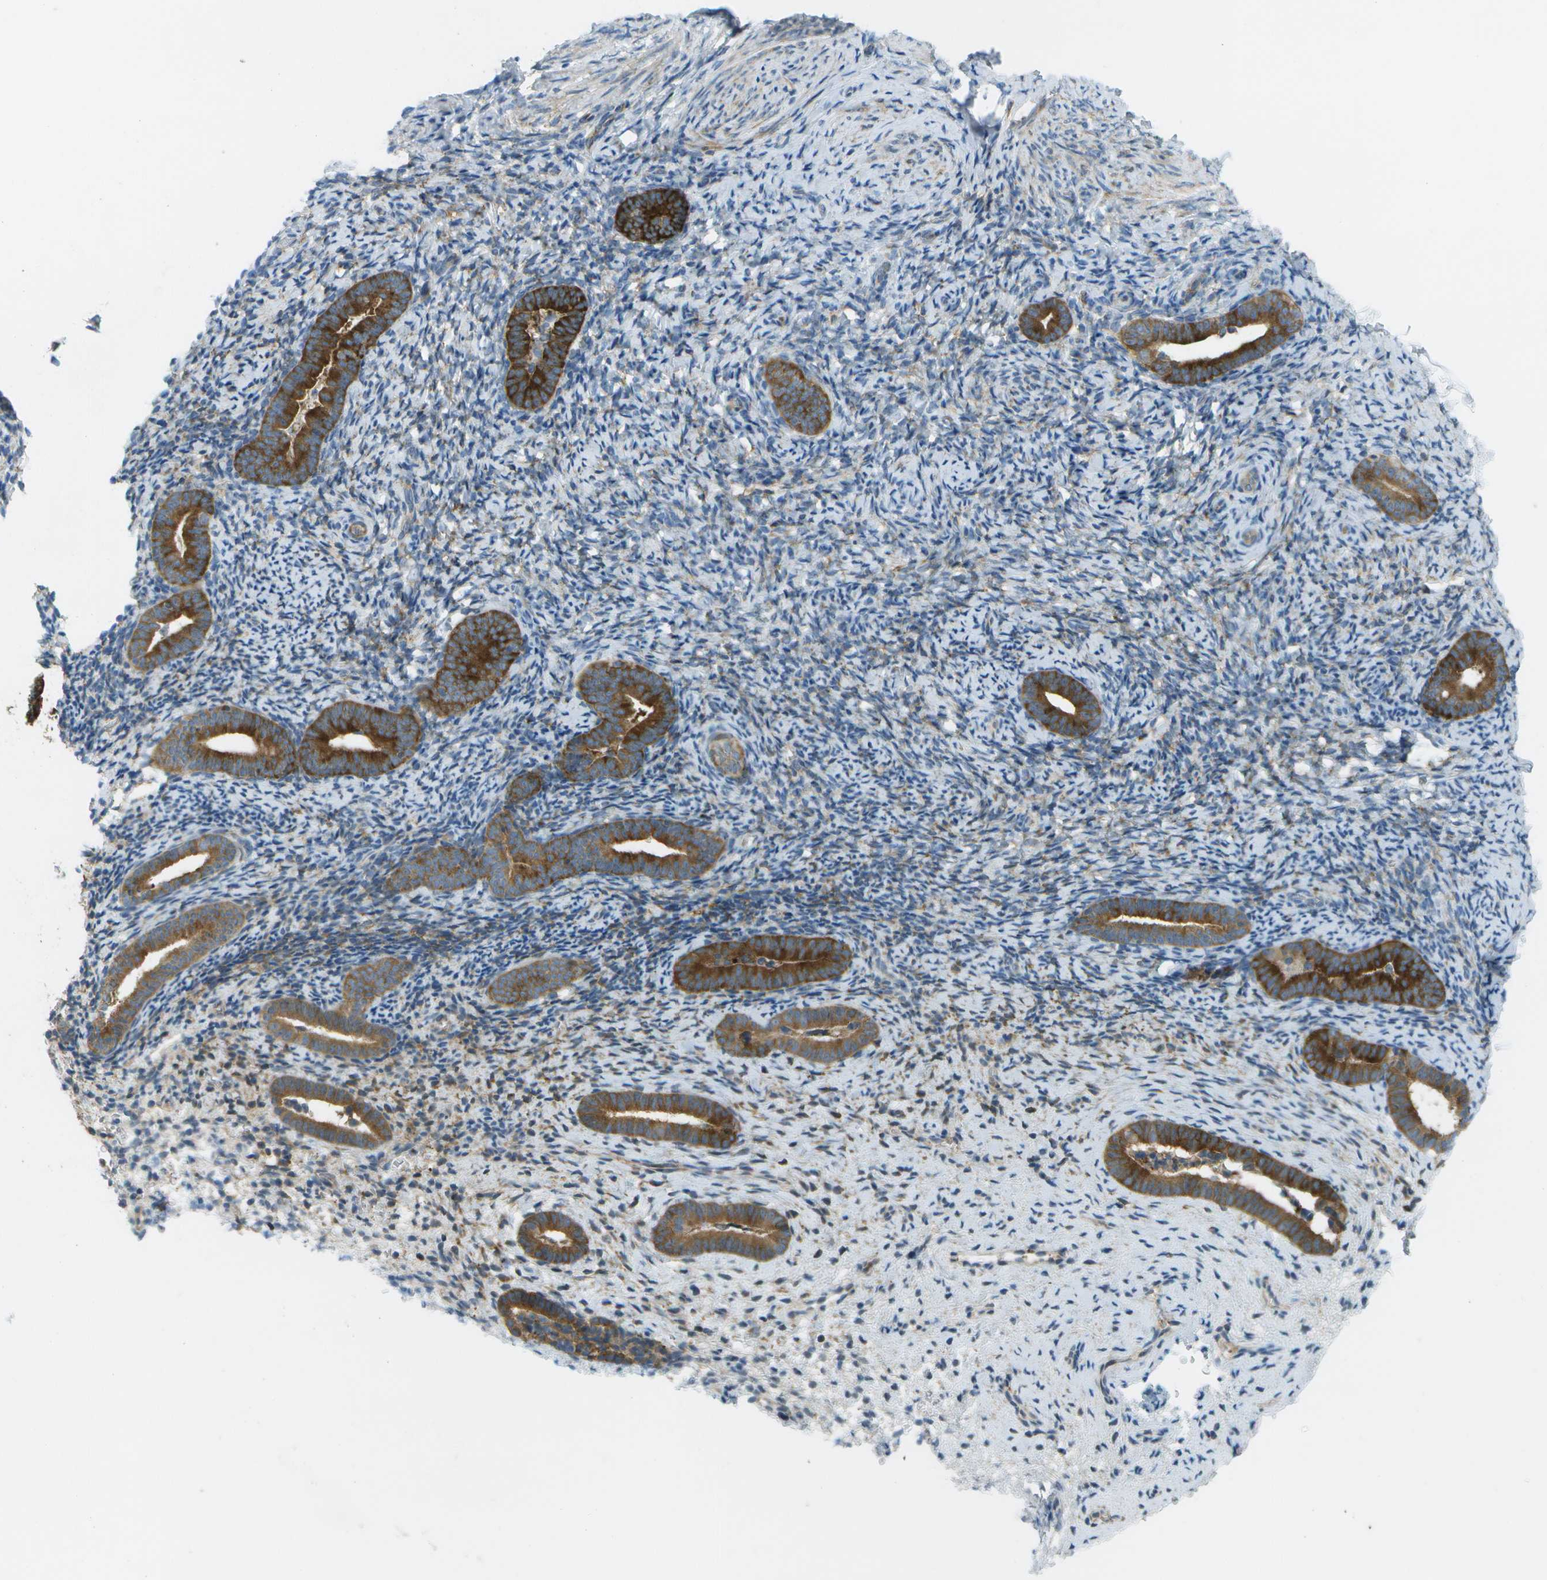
{"staining": {"intensity": "negative", "quantity": "none", "location": "none"}, "tissue": "endometrium", "cell_type": "Cells in endometrial stroma", "image_type": "normal", "snomed": [{"axis": "morphology", "description": "Normal tissue, NOS"}, {"axis": "topography", "description": "Endometrium"}], "caption": "This is an IHC photomicrograph of normal endometrium. There is no positivity in cells in endometrial stroma.", "gene": "WNK2", "patient": {"sex": "female", "age": 51}}